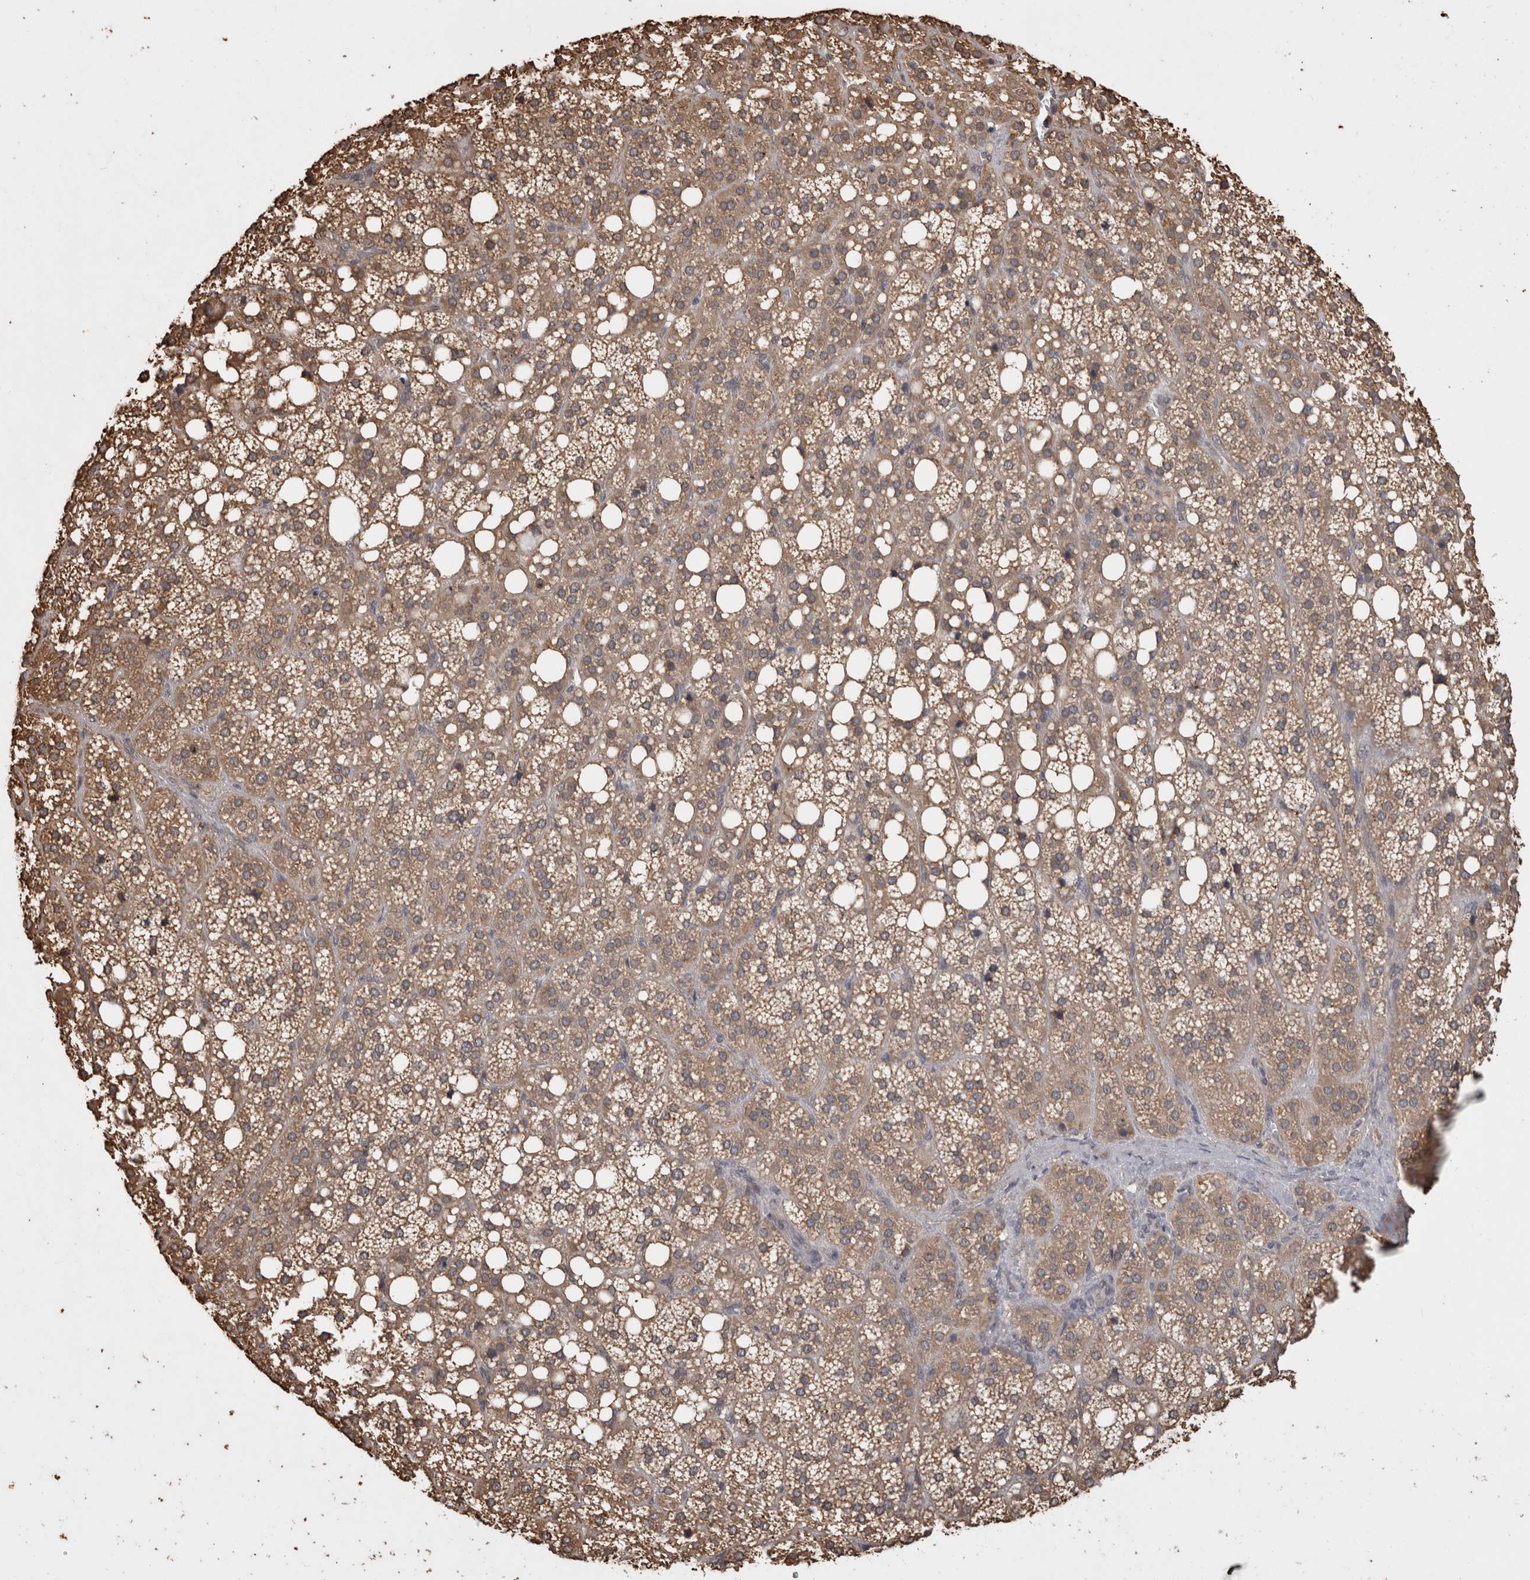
{"staining": {"intensity": "moderate", "quantity": ">75%", "location": "cytoplasmic/membranous"}, "tissue": "adrenal gland", "cell_type": "Glandular cells", "image_type": "normal", "snomed": [{"axis": "morphology", "description": "Normal tissue, NOS"}, {"axis": "topography", "description": "Adrenal gland"}], "caption": "Immunohistochemical staining of unremarkable human adrenal gland demonstrates moderate cytoplasmic/membranous protein positivity in approximately >75% of glandular cells. The protein is stained brown, and the nuclei are stained in blue (DAB IHC with brightfield microscopy, high magnification).", "gene": "SOCS5", "patient": {"sex": "female", "age": 59}}